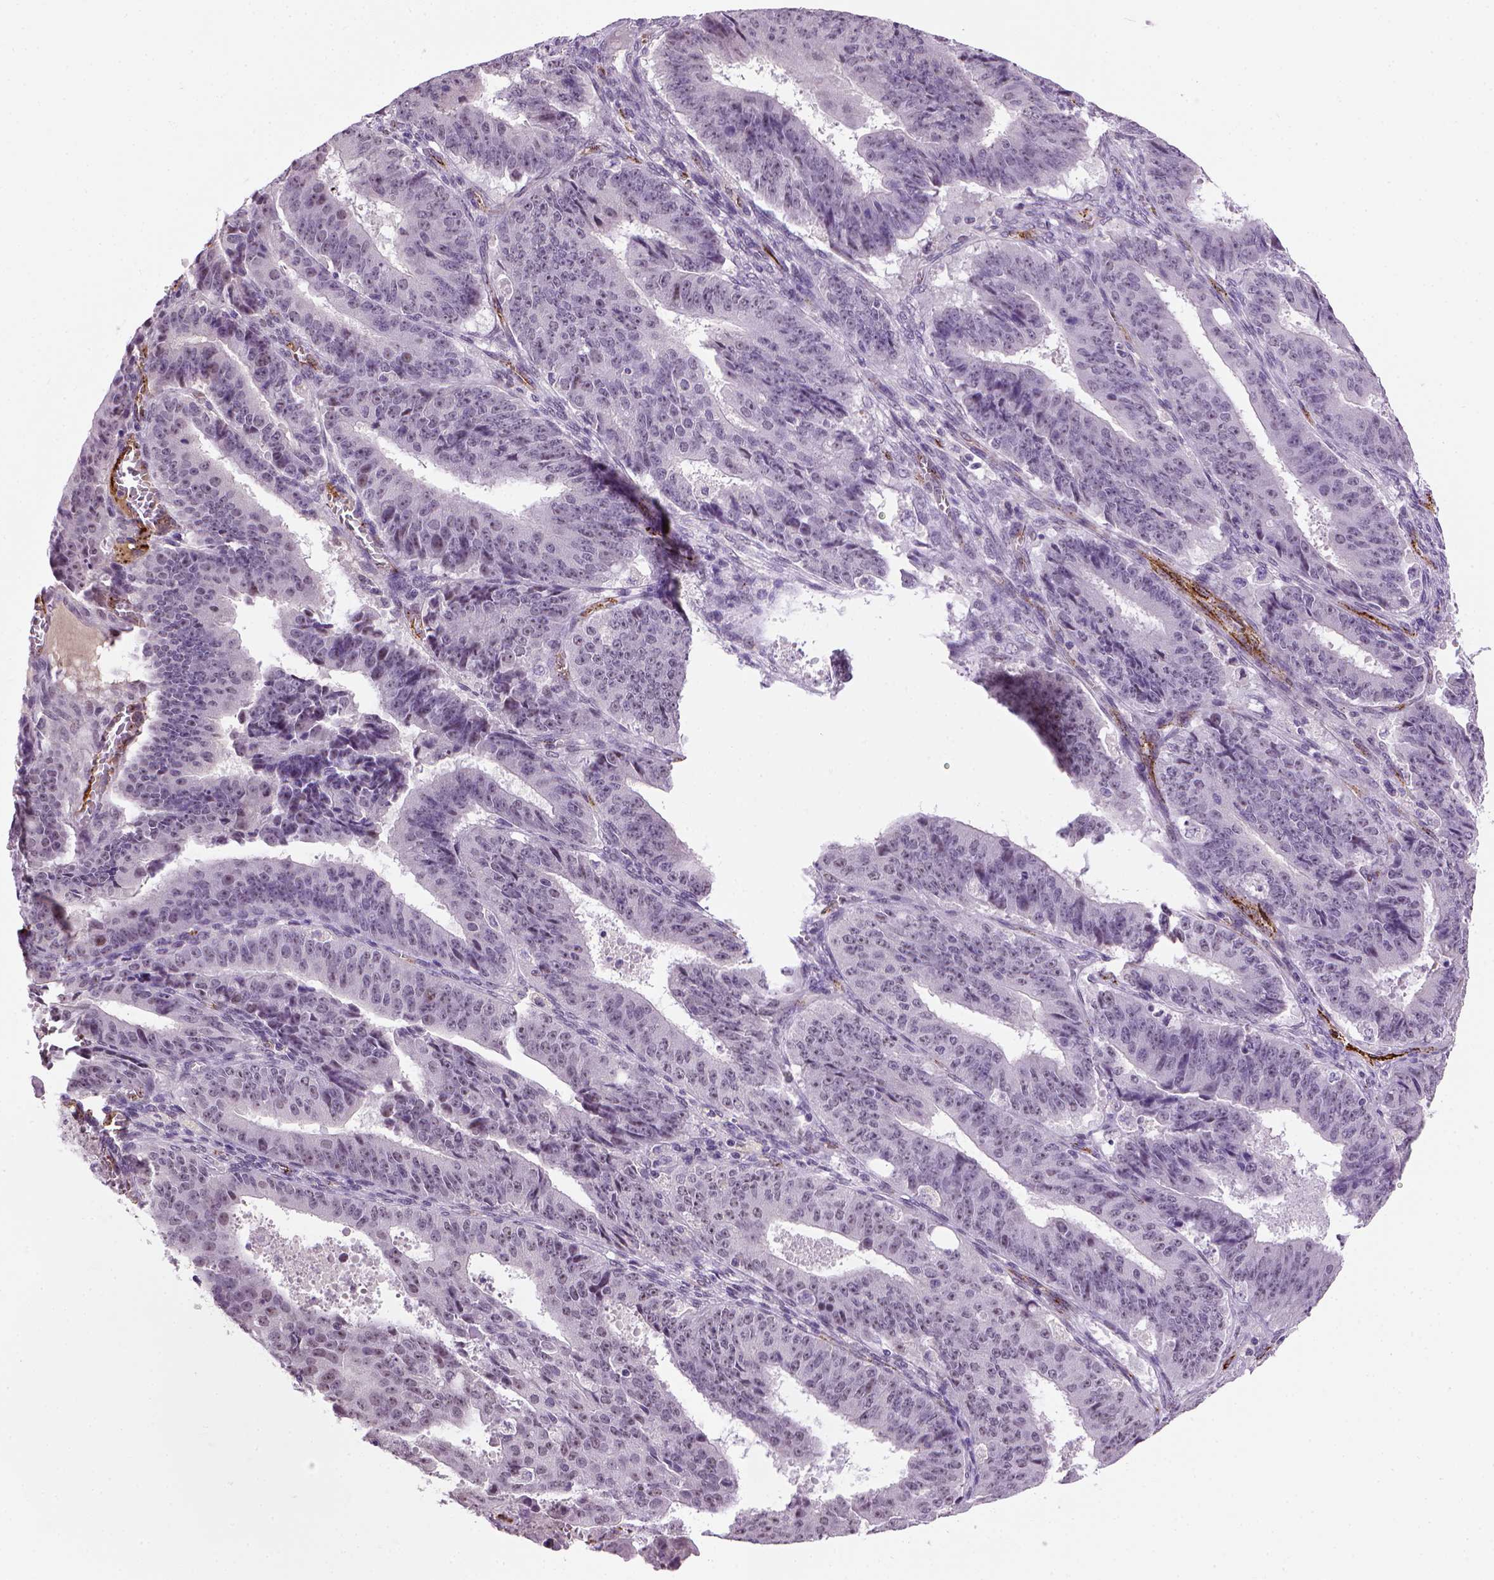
{"staining": {"intensity": "negative", "quantity": "none", "location": "none"}, "tissue": "ovarian cancer", "cell_type": "Tumor cells", "image_type": "cancer", "snomed": [{"axis": "morphology", "description": "Carcinoma, endometroid"}, {"axis": "topography", "description": "Ovary"}], "caption": "There is no significant staining in tumor cells of ovarian cancer.", "gene": "VWF", "patient": {"sex": "female", "age": 42}}